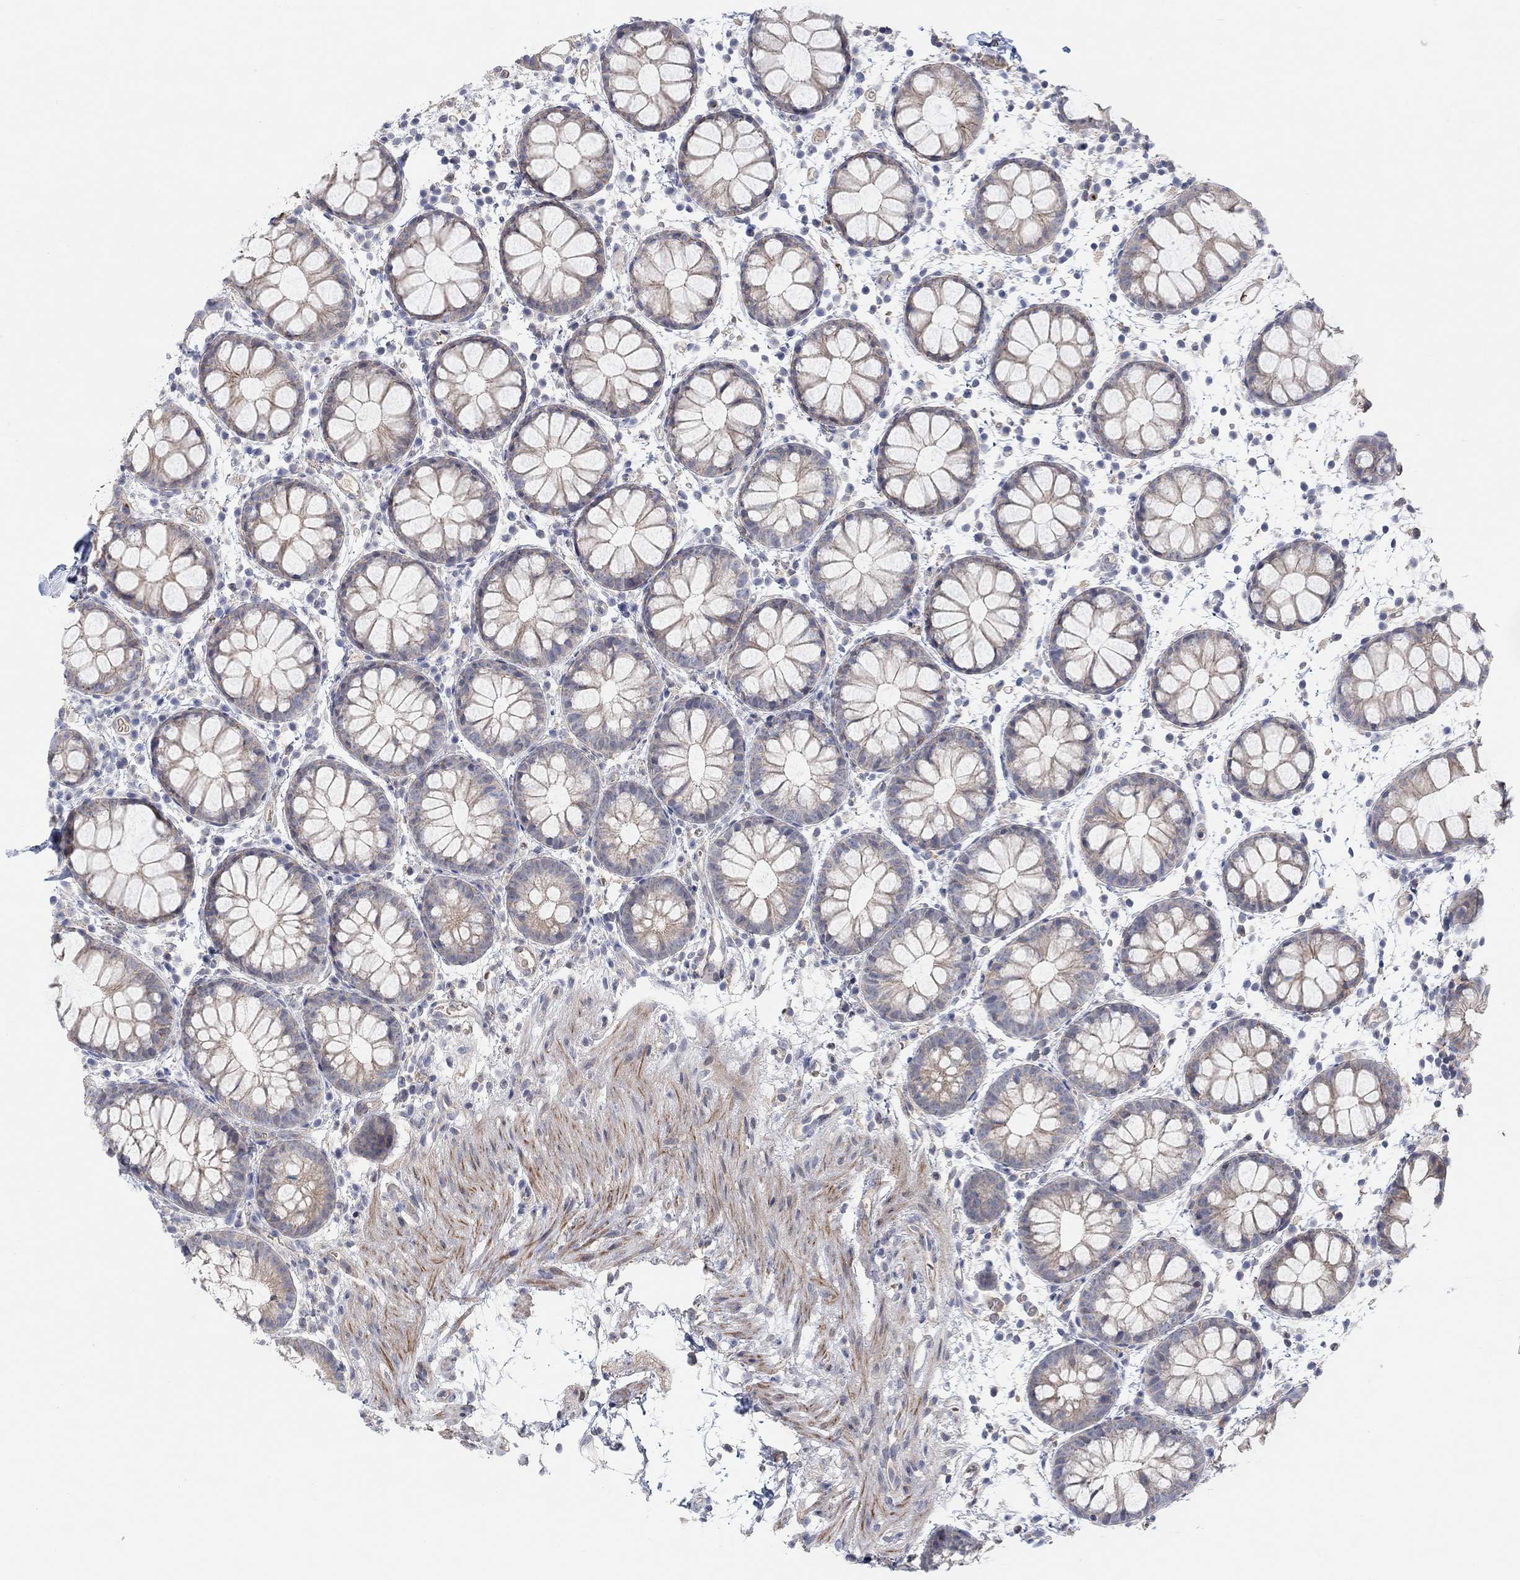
{"staining": {"intensity": "weak", "quantity": "25%-75%", "location": "cytoplasmic/membranous"}, "tissue": "rectum", "cell_type": "Glandular cells", "image_type": "normal", "snomed": [{"axis": "morphology", "description": "Normal tissue, NOS"}, {"axis": "topography", "description": "Rectum"}], "caption": "Brown immunohistochemical staining in benign rectum demonstrates weak cytoplasmic/membranous staining in approximately 25%-75% of glandular cells.", "gene": "PMFBP1", "patient": {"sex": "male", "age": 57}}